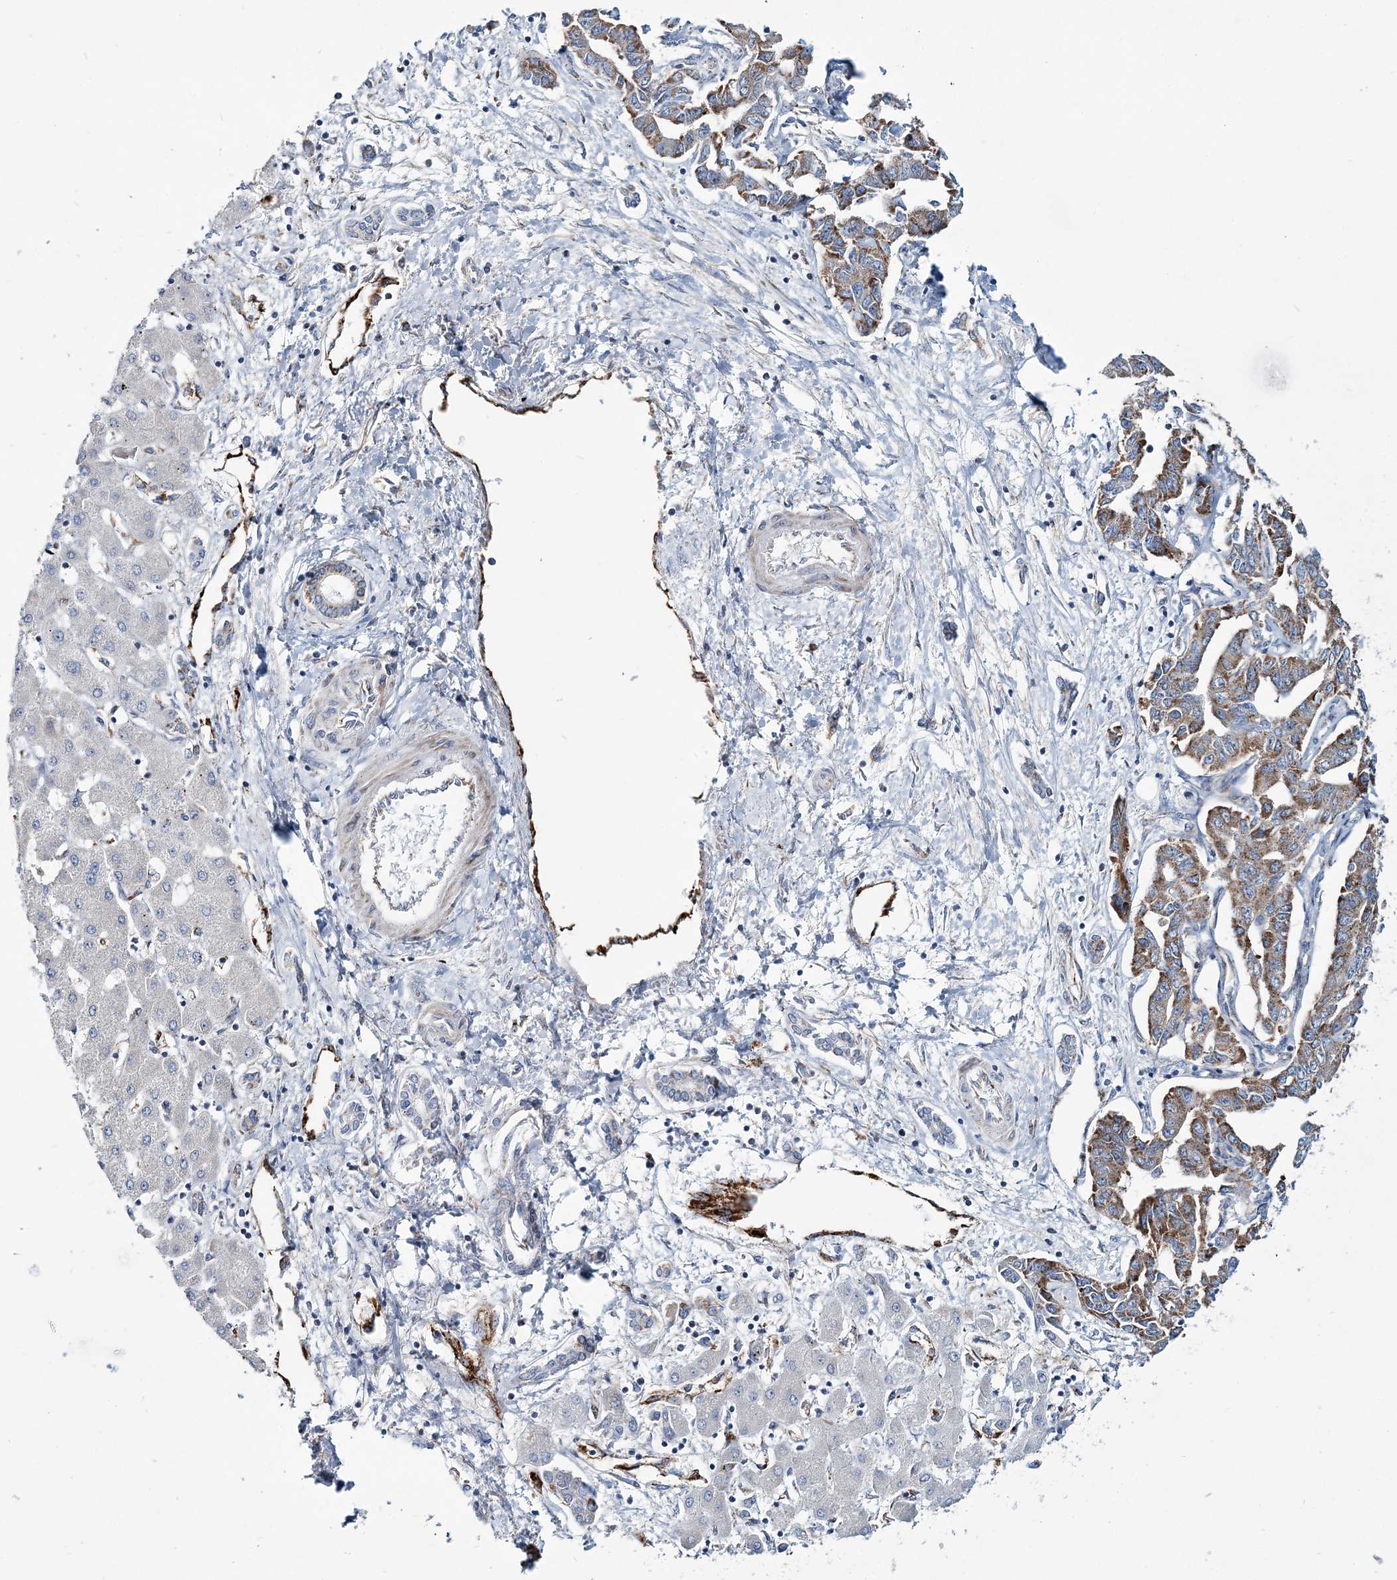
{"staining": {"intensity": "moderate", "quantity": ">75%", "location": "cytoplasmic/membranous"}, "tissue": "liver cancer", "cell_type": "Tumor cells", "image_type": "cancer", "snomed": [{"axis": "morphology", "description": "Cholangiocarcinoma"}, {"axis": "topography", "description": "Liver"}], "caption": "Immunohistochemical staining of liver cancer (cholangiocarcinoma) displays moderate cytoplasmic/membranous protein staining in about >75% of tumor cells. The staining was performed using DAB, with brown indicating positive protein expression. Nuclei are stained blue with hematoxylin.", "gene": "ARHGAP6", "patient": {"sex": "male", "age": 59}}